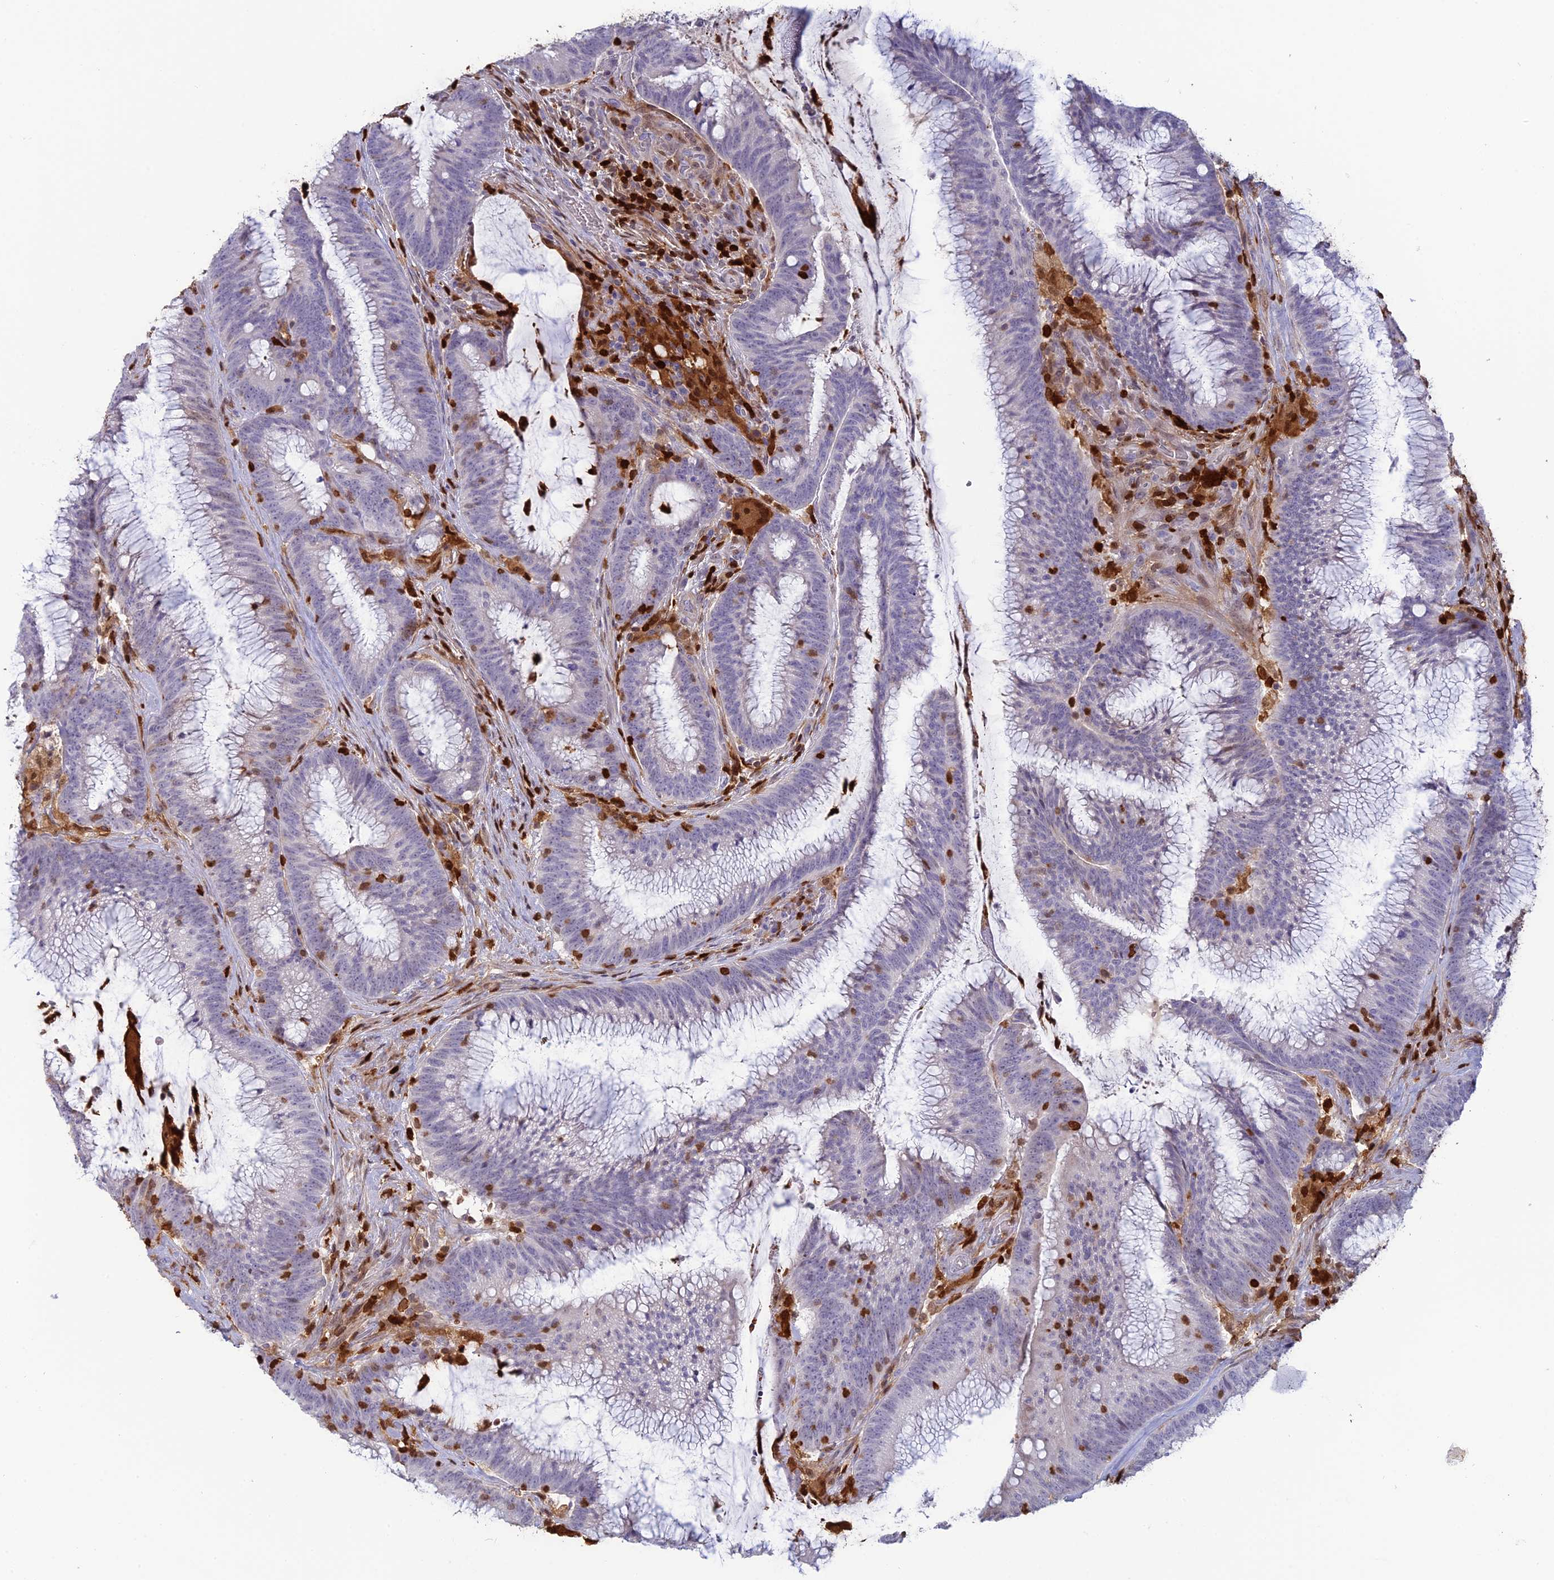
{"staining": {"intensity": "negative", "quantity": "none", "location": "none"}, "tissue": "colorectal cancer", "cell_type": "Tumor cells", "image_type": "cancer", "snomed": [{"axis": "morphology", "description": "Adenocarcinoma, NOS"}, {"axis": "topography", "description": "Rectum"}], "caption": "Histopathology image shows no significant protein staining in tumor cells of colorectal cancer (adenocarcinoma). (Immunohistochemistry, brightfield microscopy, high magnification).", "gene": "PGBD4", "patient": {"sex": "female", "age": 77}}